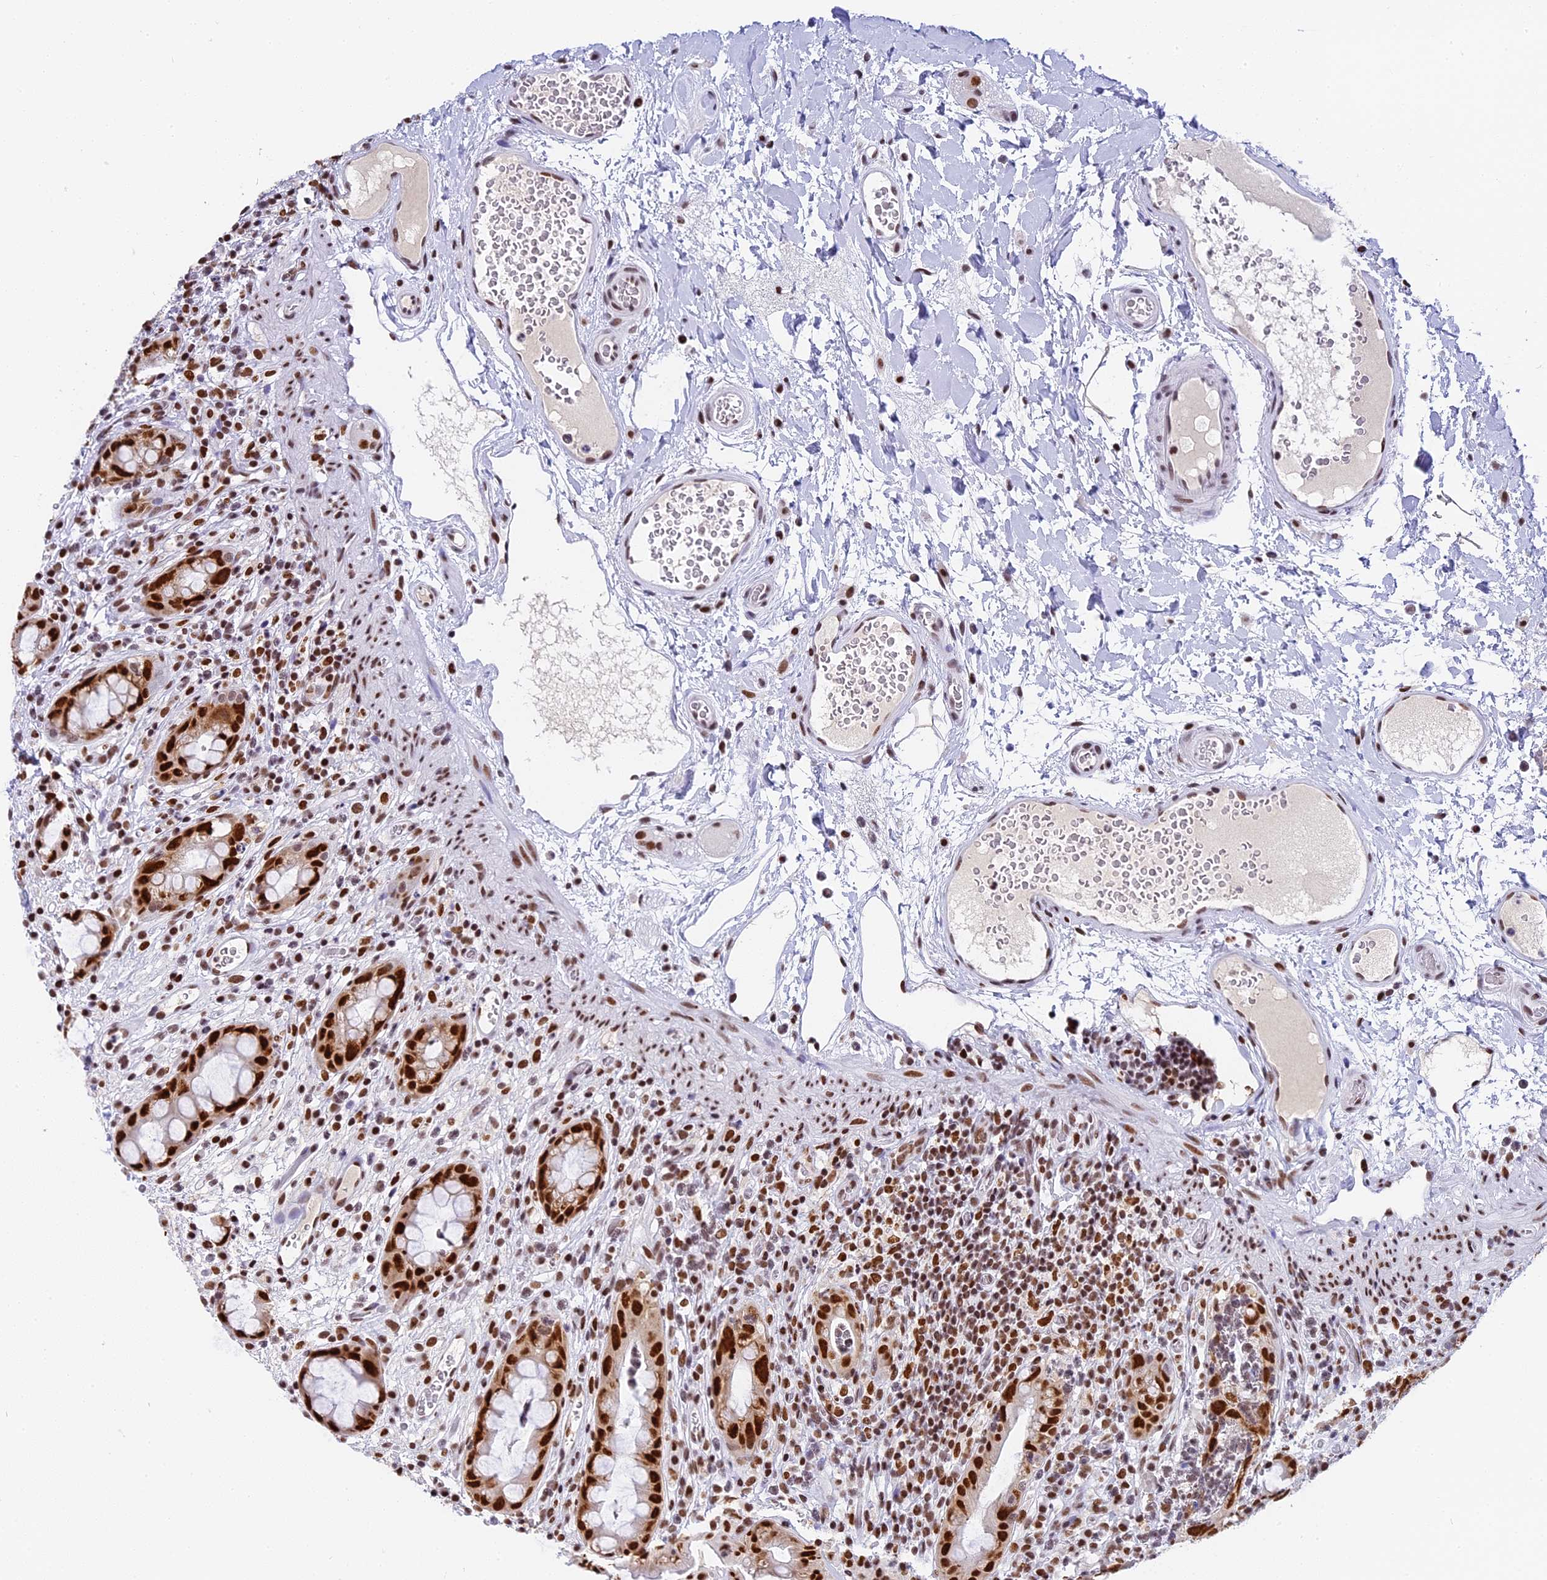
{"staining": {"intensity": "strong", "quantity": ">75%", "location": "nuclear"}, "tissue": "rectum", "cell_type": "Glandular cells", "image_type": "normal", "snomed": [{"axis": "morphology", "description": "Normal tissue, NOS"}, {"axis": "topography", "description": "Rectum"}], "caption": "High-magnification brightfield microscopy of benign rectum stained with DAB (3,3'-diaminobenzidine) (brown) and counterstained with hematoxylin (blue). glandular cells exhibit strong nuclear staining is present in about>75% of cells.", "gene": "SBNO1", "patient": {"sex": "female", "age": 57}}